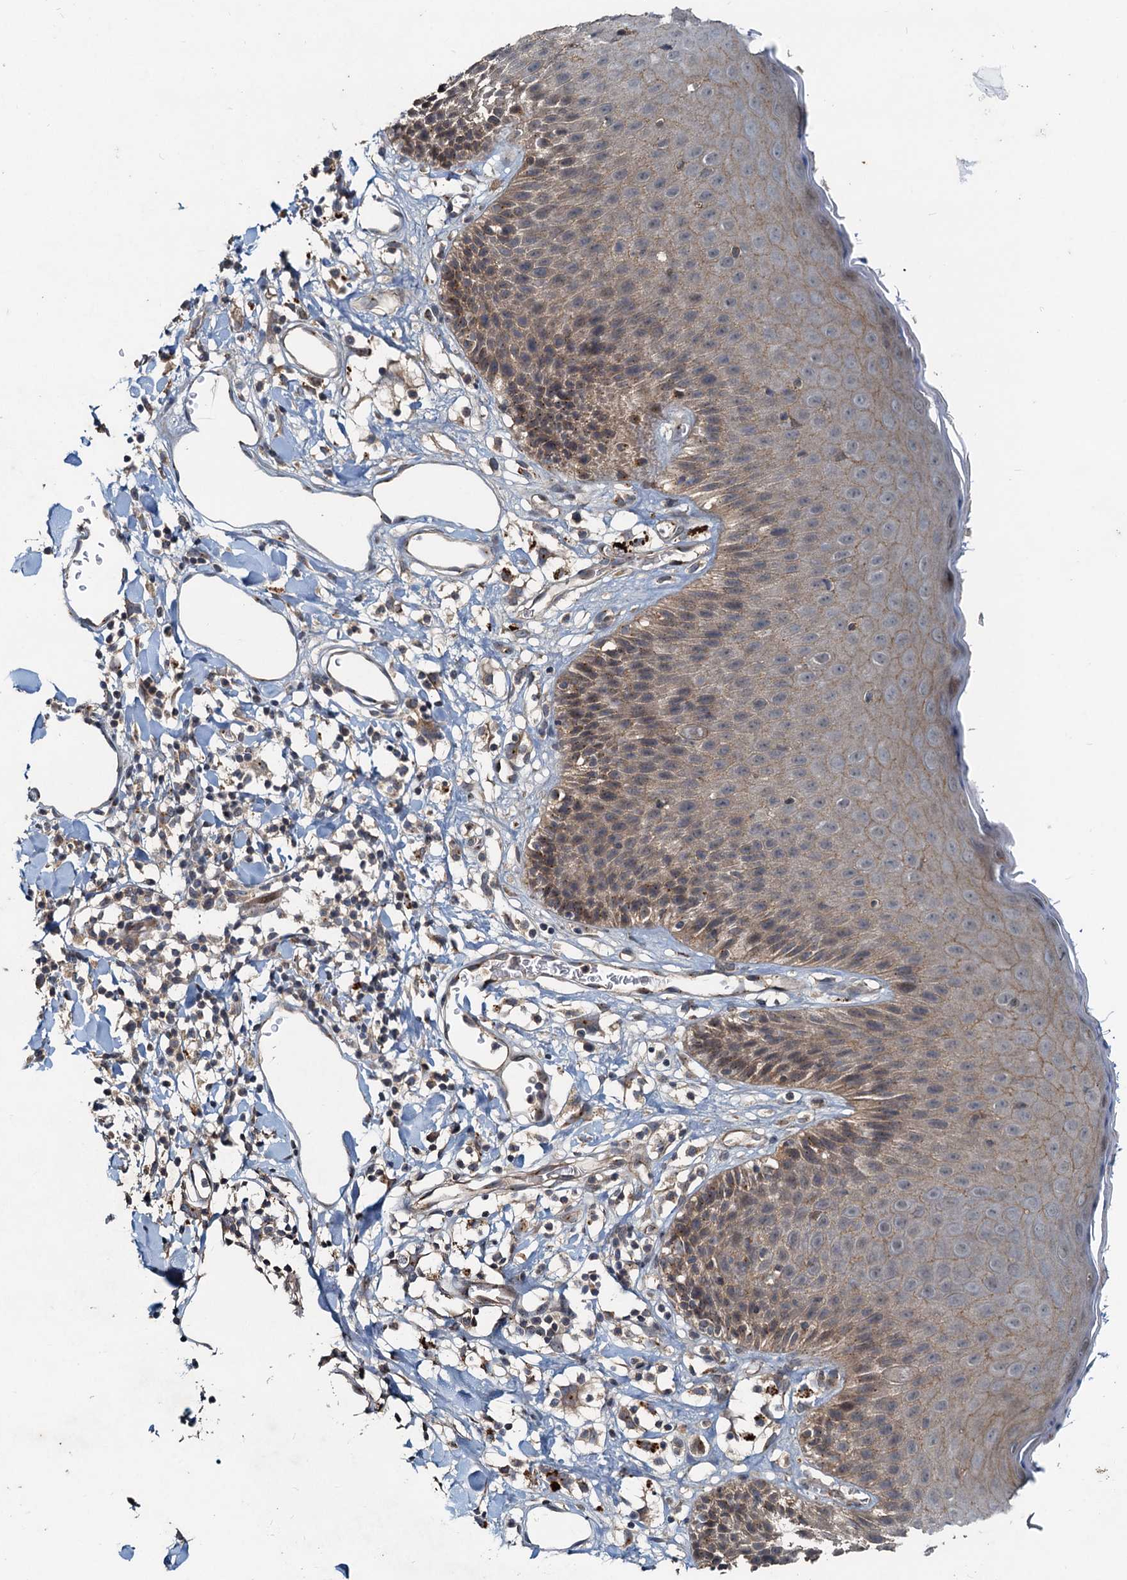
{"staining": {"intensity": "moderate", "quantity": "<25%", "location": "cytoplasmic/membranous"}, "tissue": "skin", "cell_type": "Epidermal cells", "image_type": "normal", "snomed": [{"axis": "morphology", "description": "Normal tissue, NOS"}, {"axis": "topography", "description": "Vulva"}], "caption": "Brown immunohistochemical staining in normal human skin reveals moderate cytoplasmic/membranous staining in approximately <25% of epidermal cells. (DAB (3,3'-diaminobenzidine) IHC, brown staining for protein, blue staining for nuclei).", "gene": "CEP68", "patient": {"sex": "female", "age": 68}}